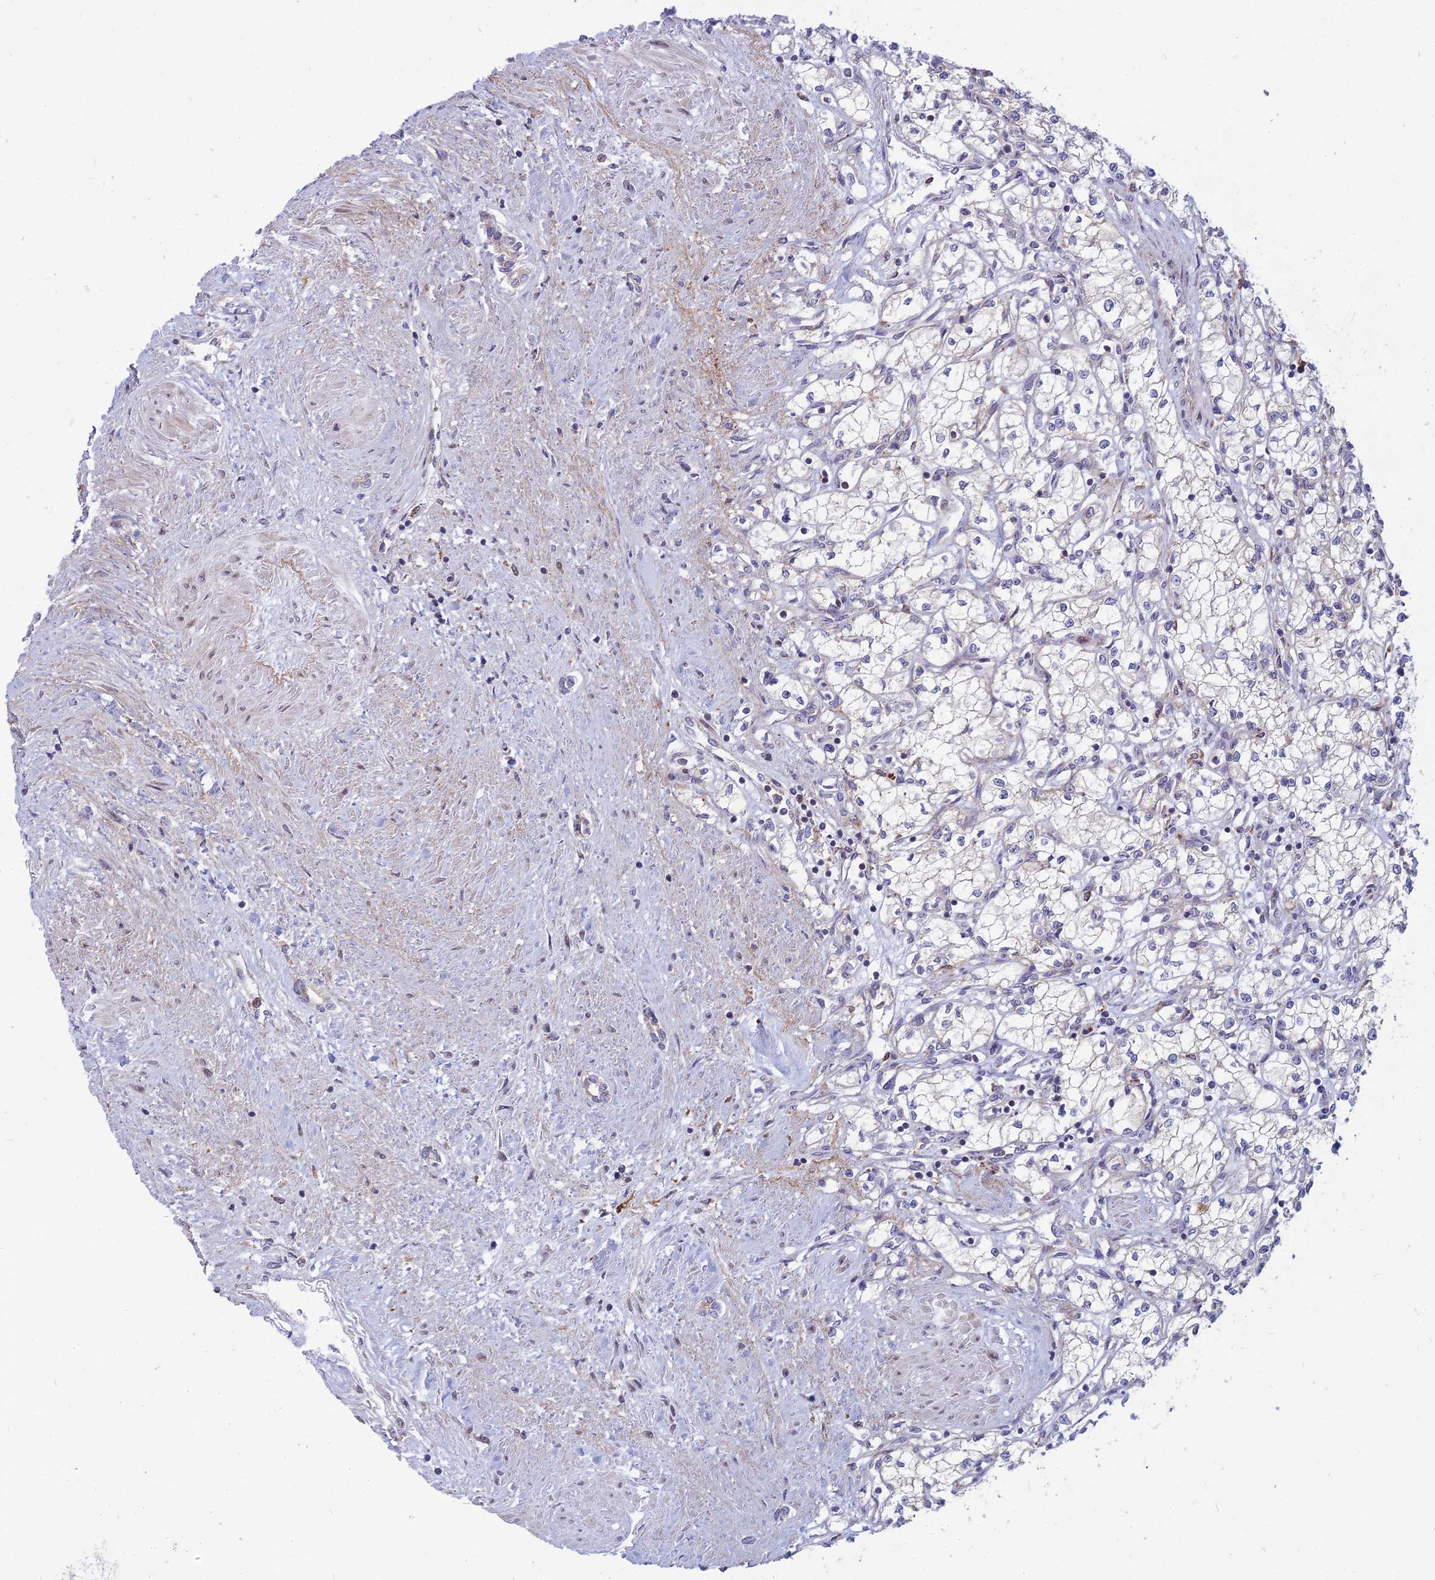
{"staining": {"intensity": "negative", "quantity": "none", "location": "none"}, "tissue": "renal cancer", "cell_type": "Tumor cells", "image_type": "cancer", "snomed": [{"axis": "morphology", "description": "Adenocarcinoma, NOS"}, {"axis": "topography", "description": "Kidney"}], "caption": "Image shows no protein expression in tumor cells of adenocarcinoma (renal) tissue.", "gene": "PHKA2", "patient": {"sex": "male", "age": 59}}